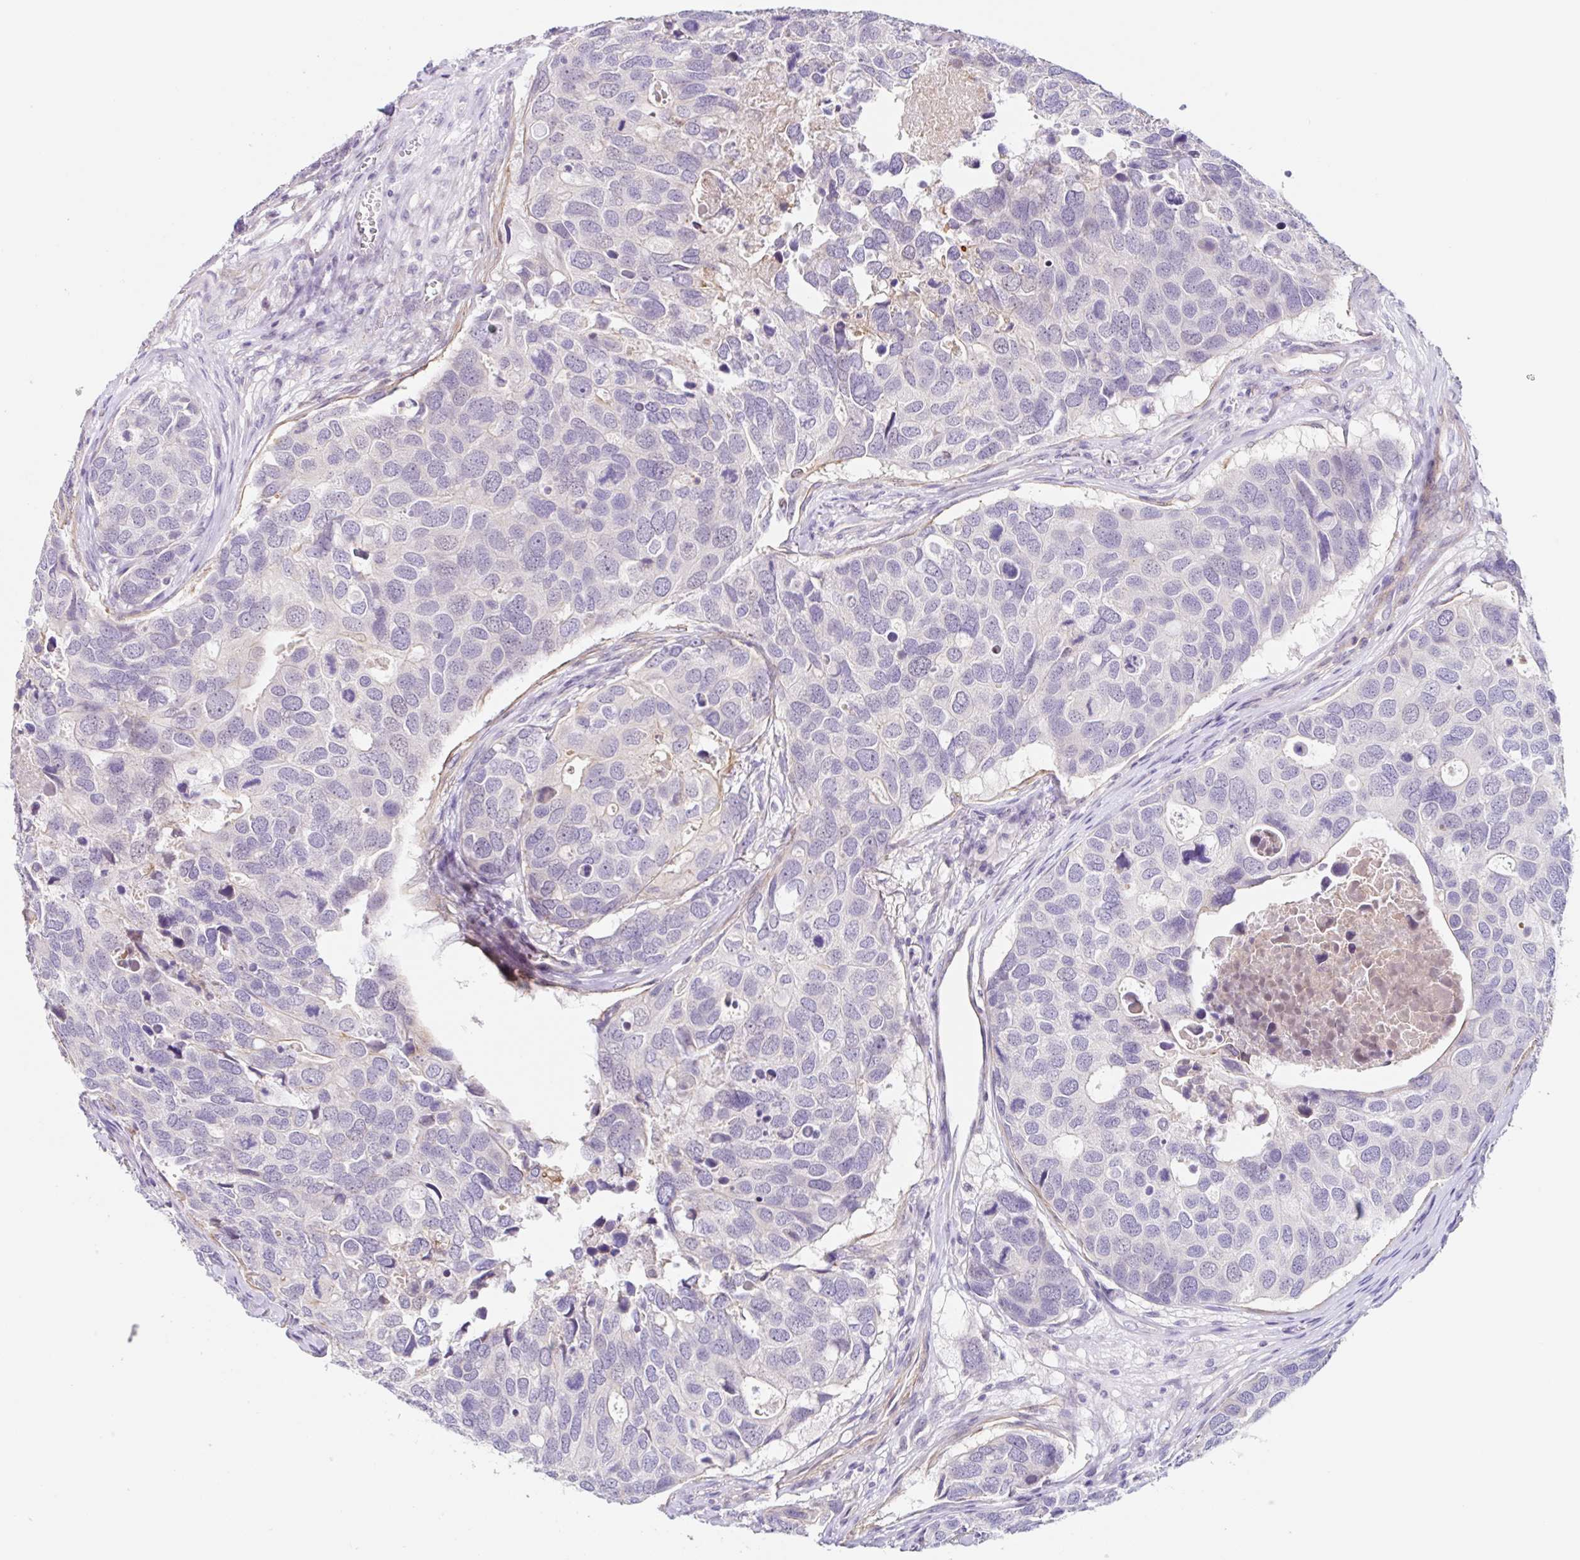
{"staining": {"intensity": "negative", "quantity": "none", "location": "none"}, "tissue": "breast cancer", "cell_type": "Tumor cells", "image_type": "cancer", "snomed": [{"axis": "morphology", "description": "Duct carcinoma"}, {"axis": "topography", "description": "Breast"}], "caption": "Human breast cancer stained for a protein using IHC reveals no positivity in tumor cells.", "gene": "DCAF17", "patient": {"sex": "female", "age": 83}}